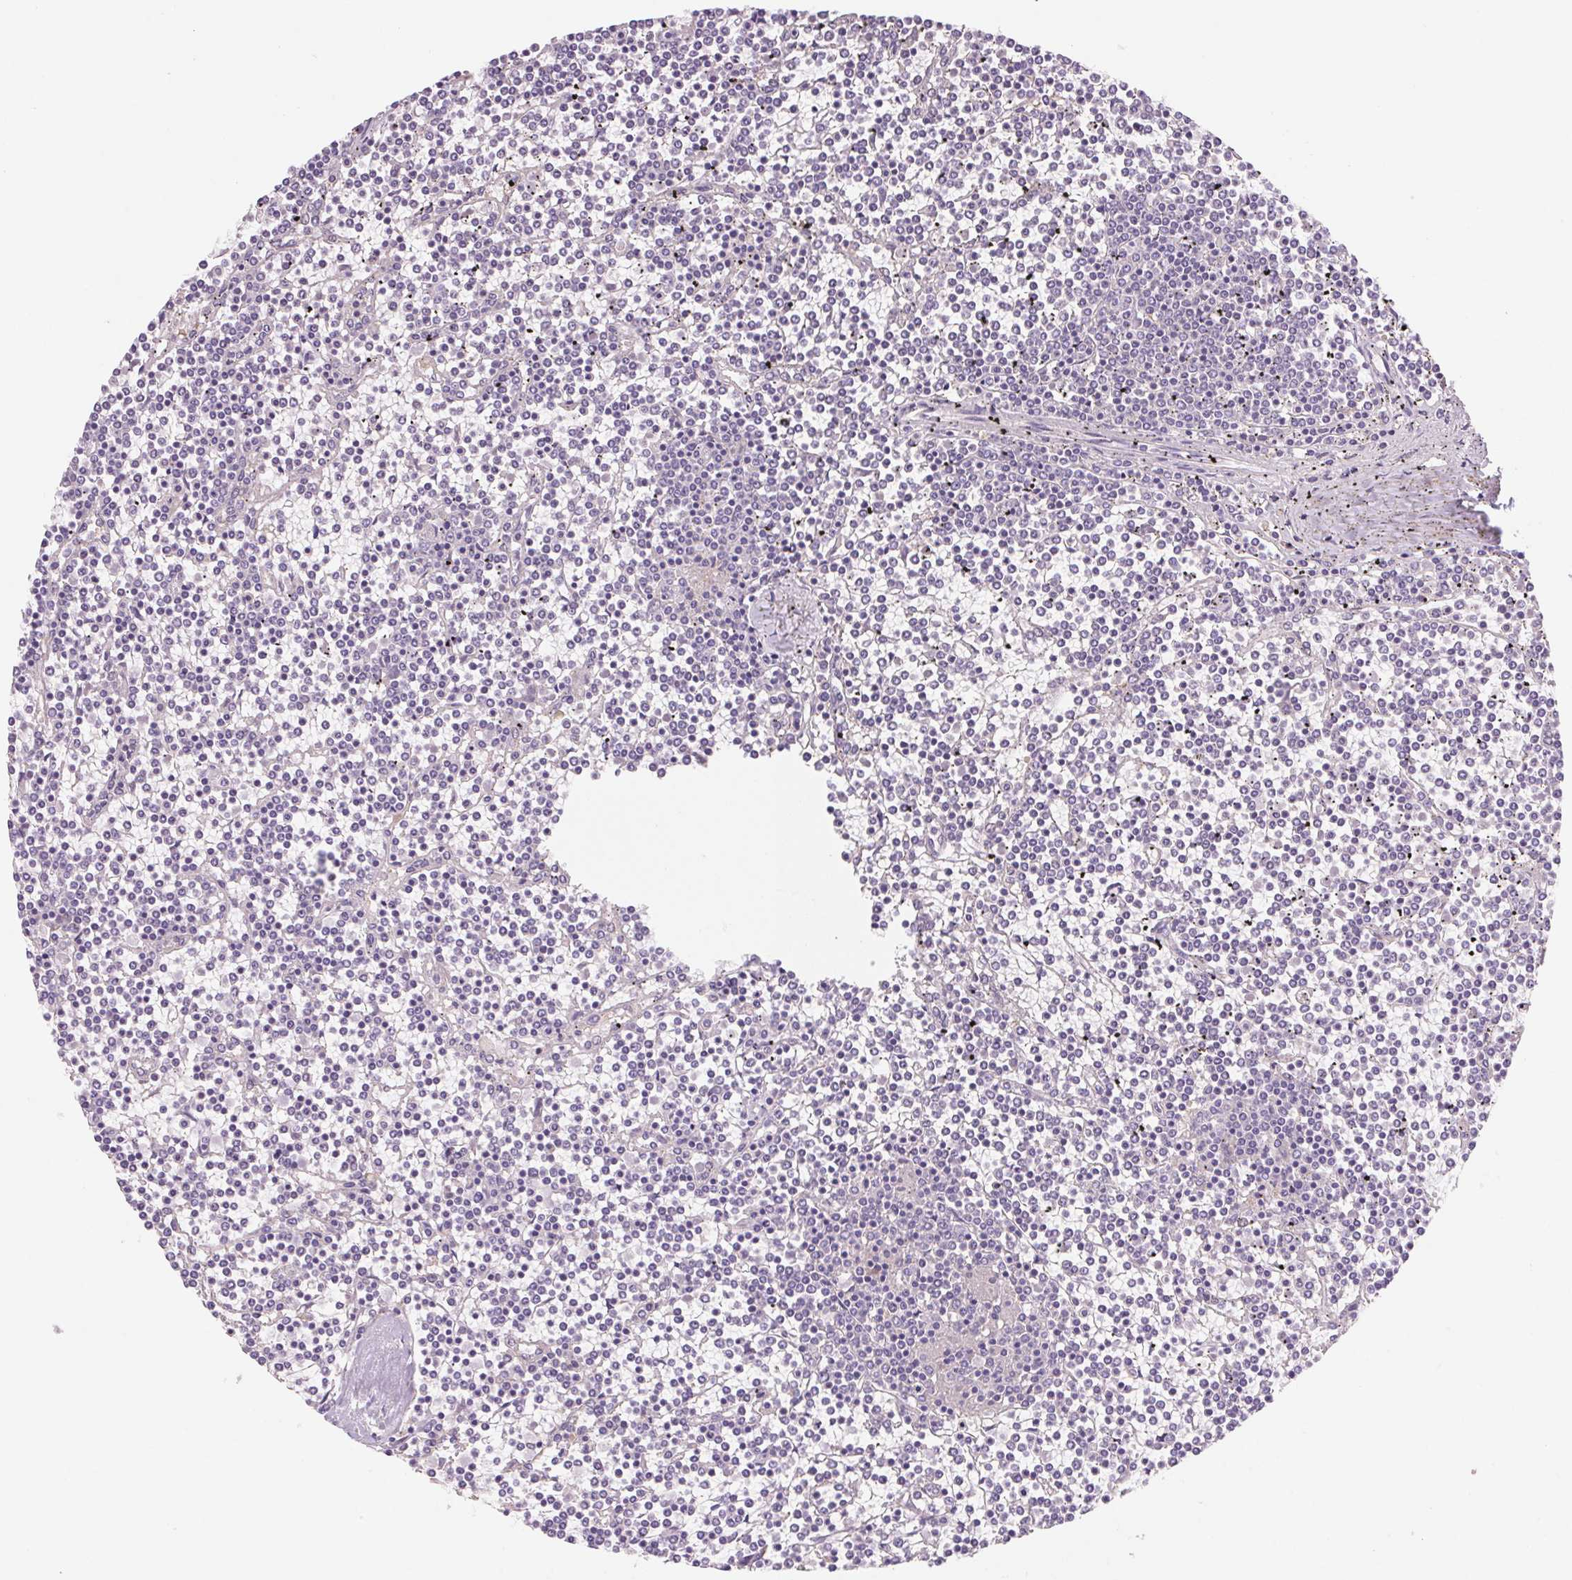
{"staining": {"intensity": "negative", "quantity": "none", "location": "none"}, "tissue": "lymphoma", "cell_type": "Tumor cells", "image_type": "cancer", "snomed": [{"axis": "morphology", "description": "Malignant lymphoma, non-Hodgkin's type, Low grade"}, {"axis": "topography", "description": "Spleen"}], "caption": "DAB immunohistochemical staining of low-grade malignant lymphoma, non-Hodgkin's type reveals no significant staining in tumor cells.", "gene": "RAB1A", "patient": {"sex": "female", "age": 19}}